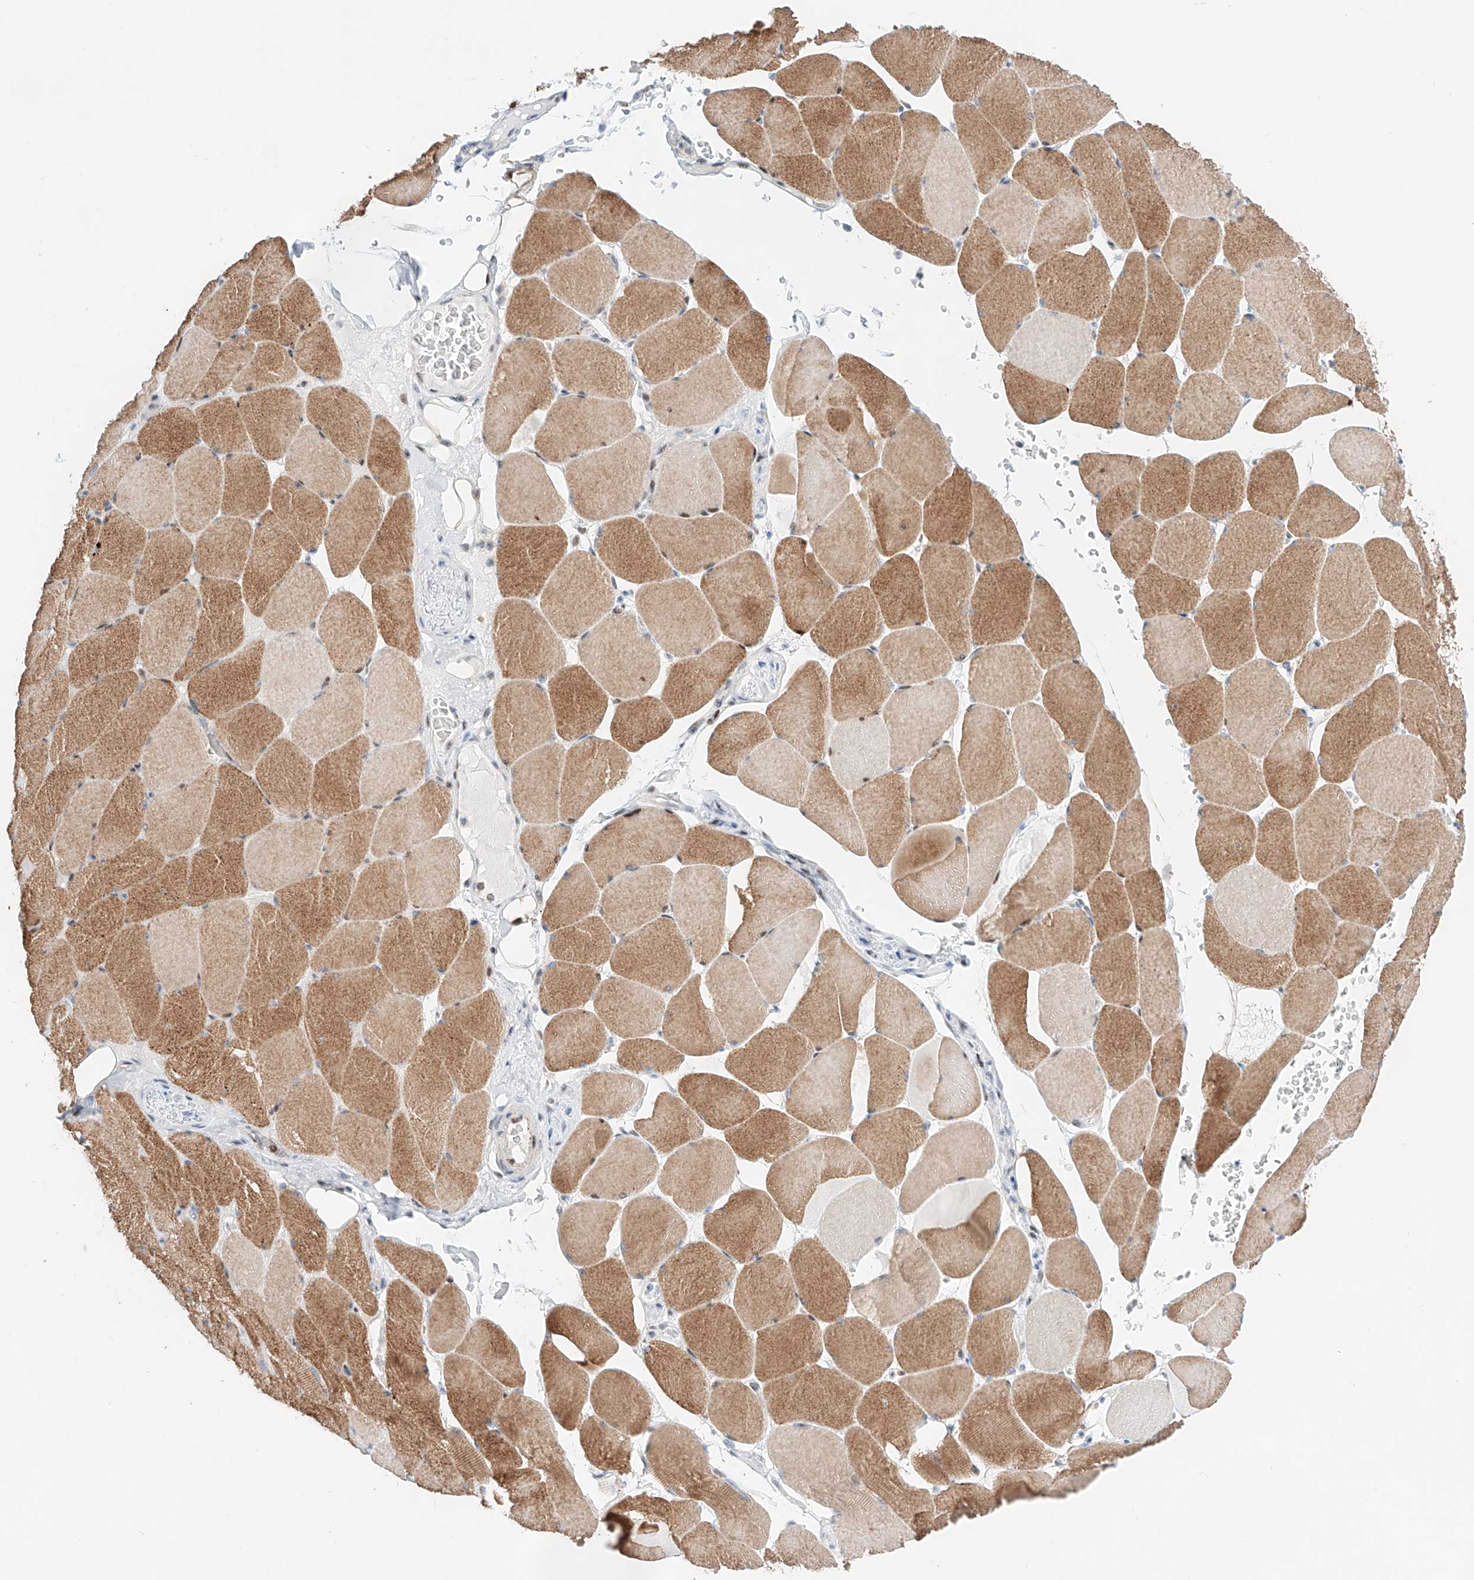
{"staining": {"intensity": "moderate", "quantity": ">75%", "location": "cytoplasmic/membranous"}, "tissue": "skeletal muscle", "cell_type": "Myocytes", "image_type": "normal", "snomed": [{"axis": "morphology", "description": "Normal tissue, NOS"}, {"axis": "topography", "description": "Skeletal muscle"}, {"axis": "topography", "description": "Head-Neck"}], "caption": "An immunohistochemistry photomicrograph of benign tissue is shown. Protein staining in brown shows moderate cytoplasmic/membranous positivity in skeletal muscle within myocytes. Nuclei are stained in blue.", "gene": "NT5C3B", "patient": {"sex": "male", "age": 66}}